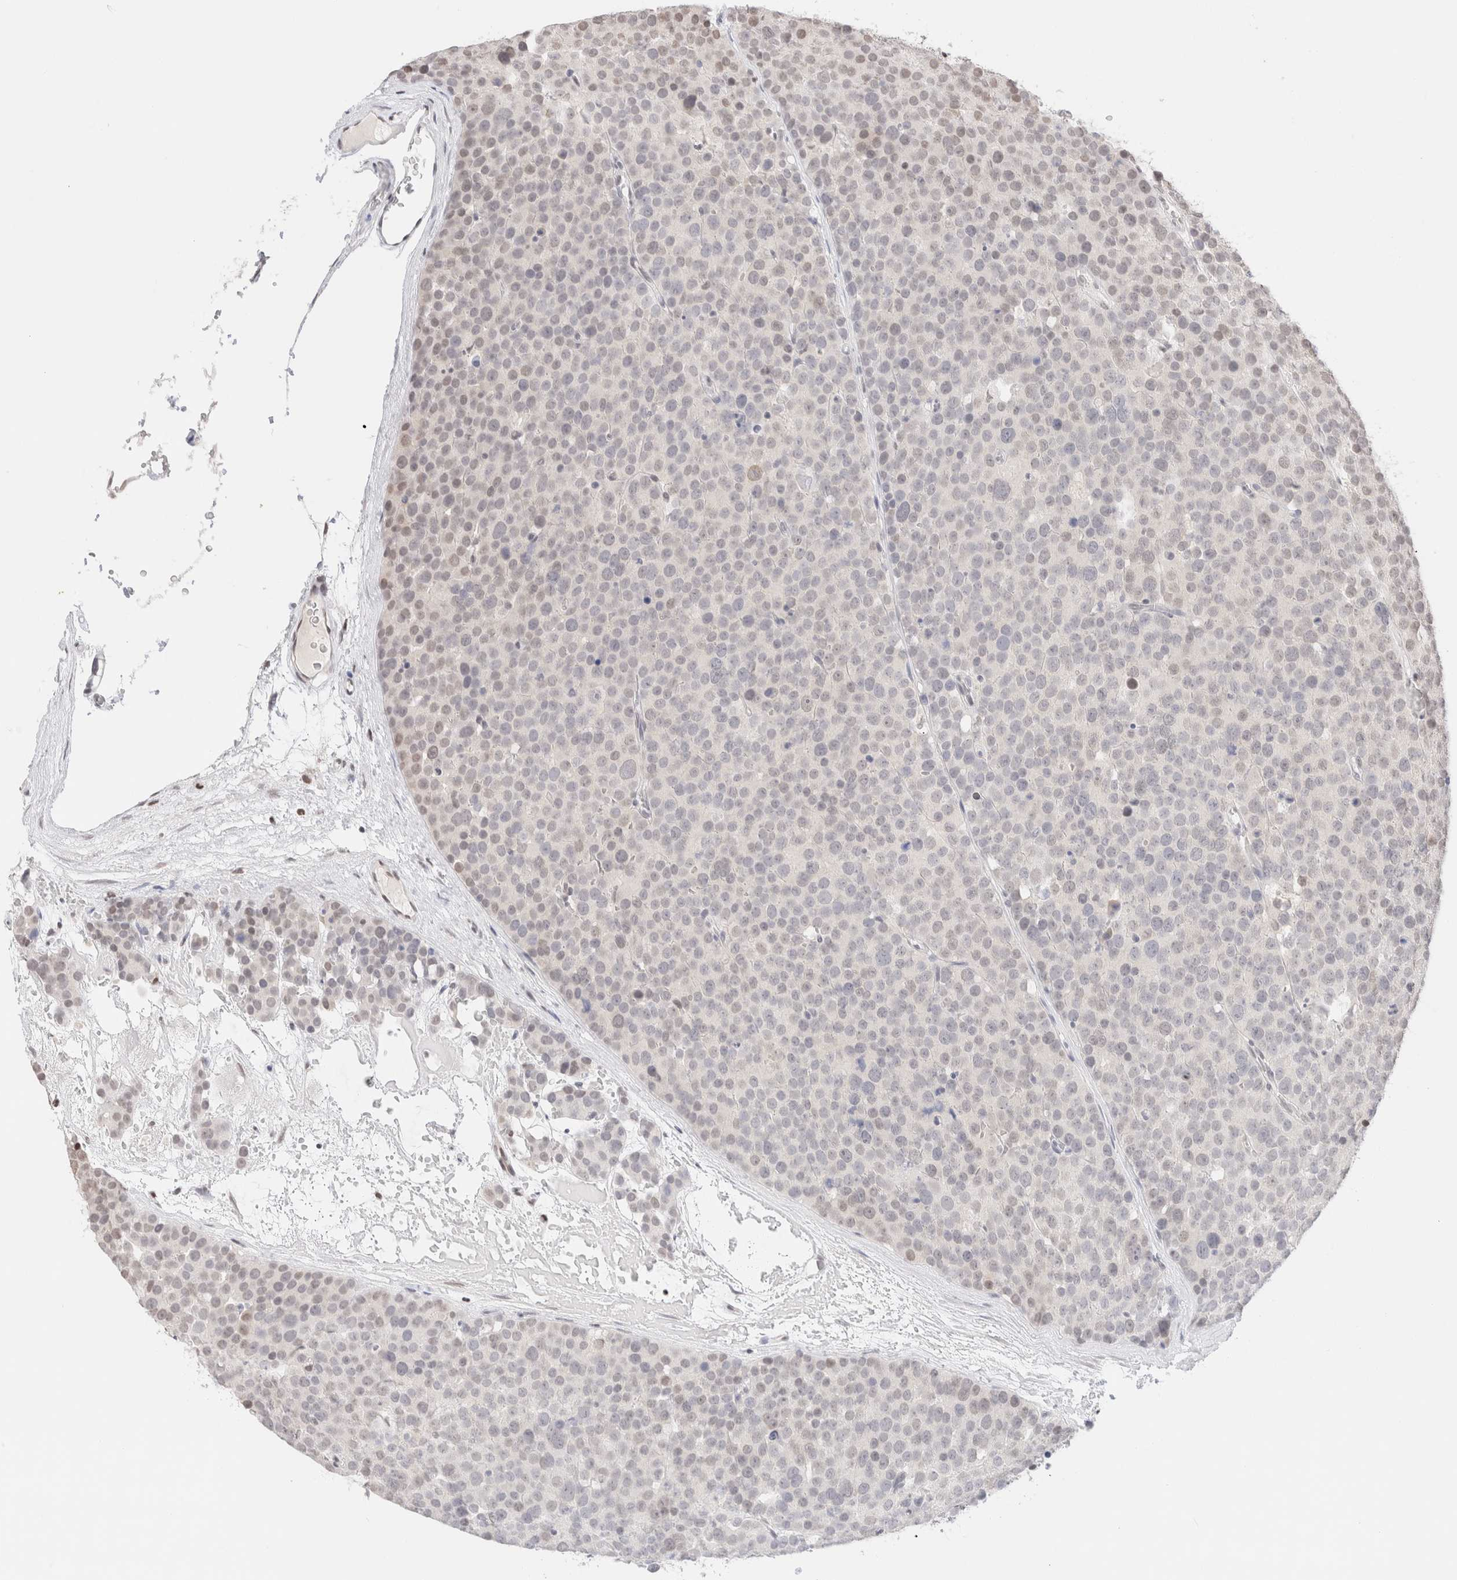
{"staining": {"intensity": "weak", "quantity": "<25%", "location": "nuclear"}, "tissue": "testis cancer", "cell_type": "Tumor cells", "image_type": "cancer", "snomed": [{"axis": "morphology", "description": "Seminoma, NOS"}, {"axis": "topography", "description": "Testis"}], "caption": "Immunohistochemistry histopathology image of testis seminoma stained for a protein (brown), which displays no positivity in tumor cells.", "gene": "SUPT3H", "patient": {"sex": "male", "age": 71}}